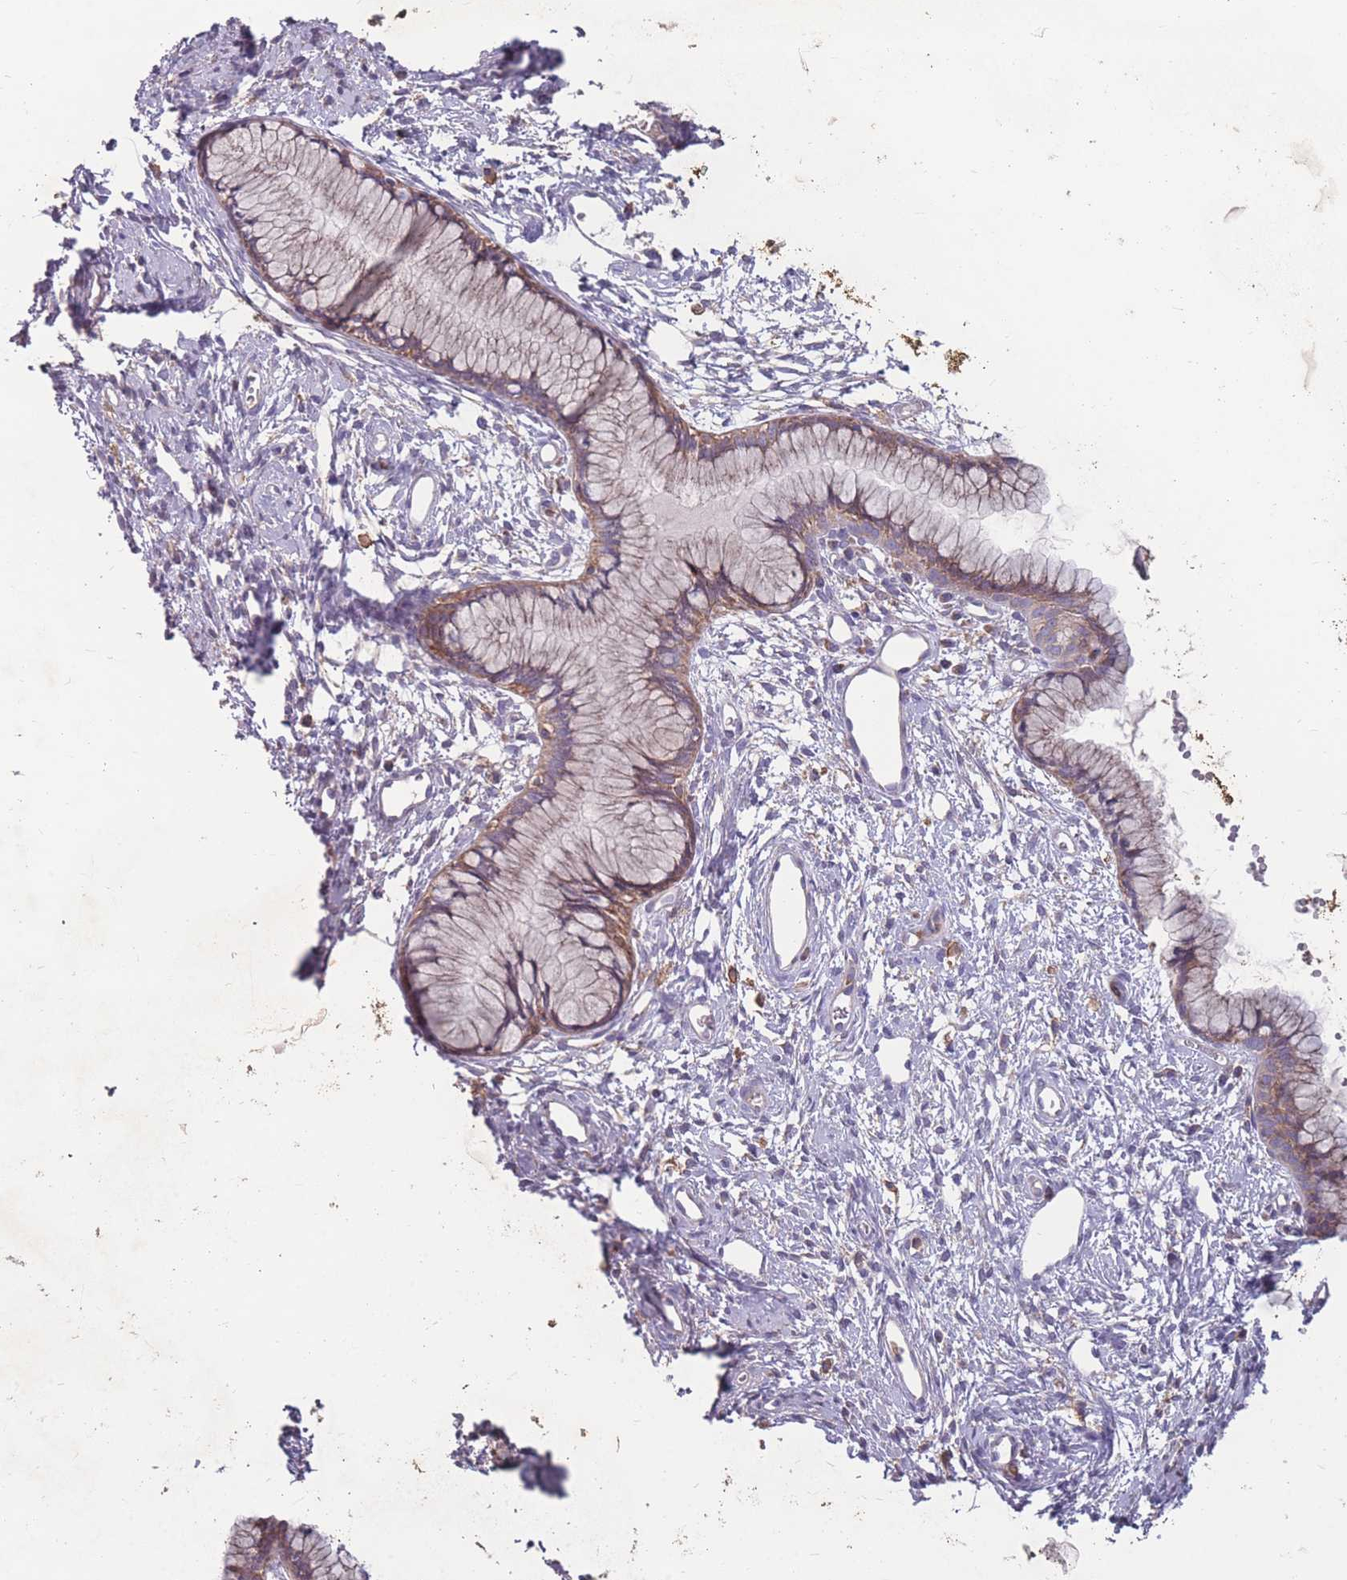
{"staining": {"intensity": "moderate", "quantity": "25%-75%", "location": "cytoplasmic/membranous"}, "tissue": "cervix", "cell_type": "Glandular cells", "image_type": "normal", "snomed": [{"axis": "morphology", "description": "Normal tissue, NOS"}, {"axis": "topography", "description": "Cervix"}], "caption": "Immunohistochemistry (IHC) photomicrograph of normal human cervix stained for a protein (brown), which reveals medium levels of moderate cytoplasmic/membranous staining in about 25%-75% of glandular cells.", "gene": "CD33", "patient": {"sex": "female", "age": 42}}